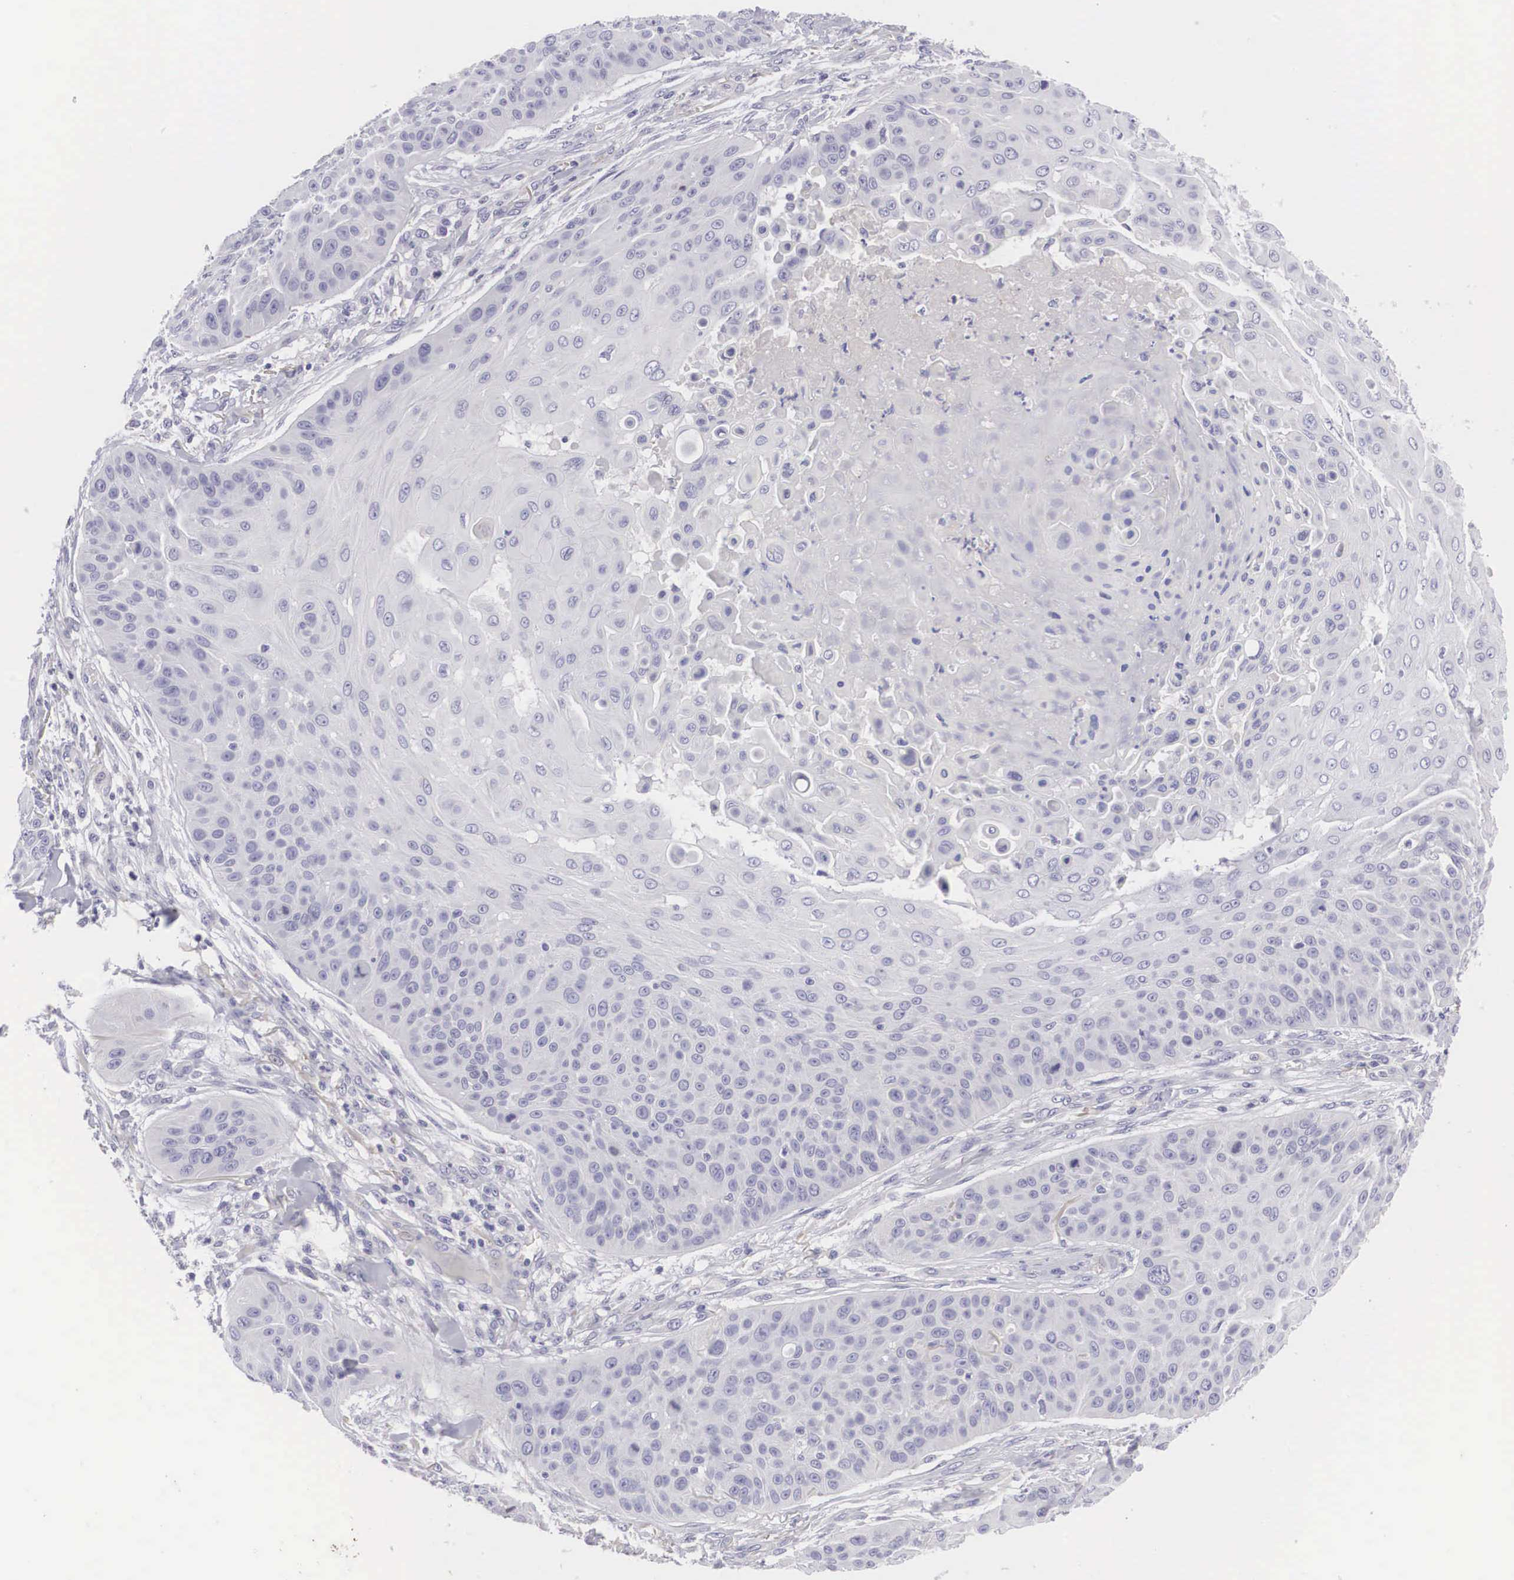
{"staining": {"intensity": "negative", "quantity": "none", "location": "none"}, "tissue": "skin cancer", "cell_type": "Tumor cells", "image_type": "cancer", "snomed": [{"axis": "morphology", "description": "Squamous cell carcinoma, NOS"}, {"axis": "topography", "description": "Skin"}], "caption": "The photomicrograph exhibits no staining of tumor cells in skin cancer (squamous cell carcinoma).", "gene": "CLU", "patient": {"sex": "male", "age": 82}}